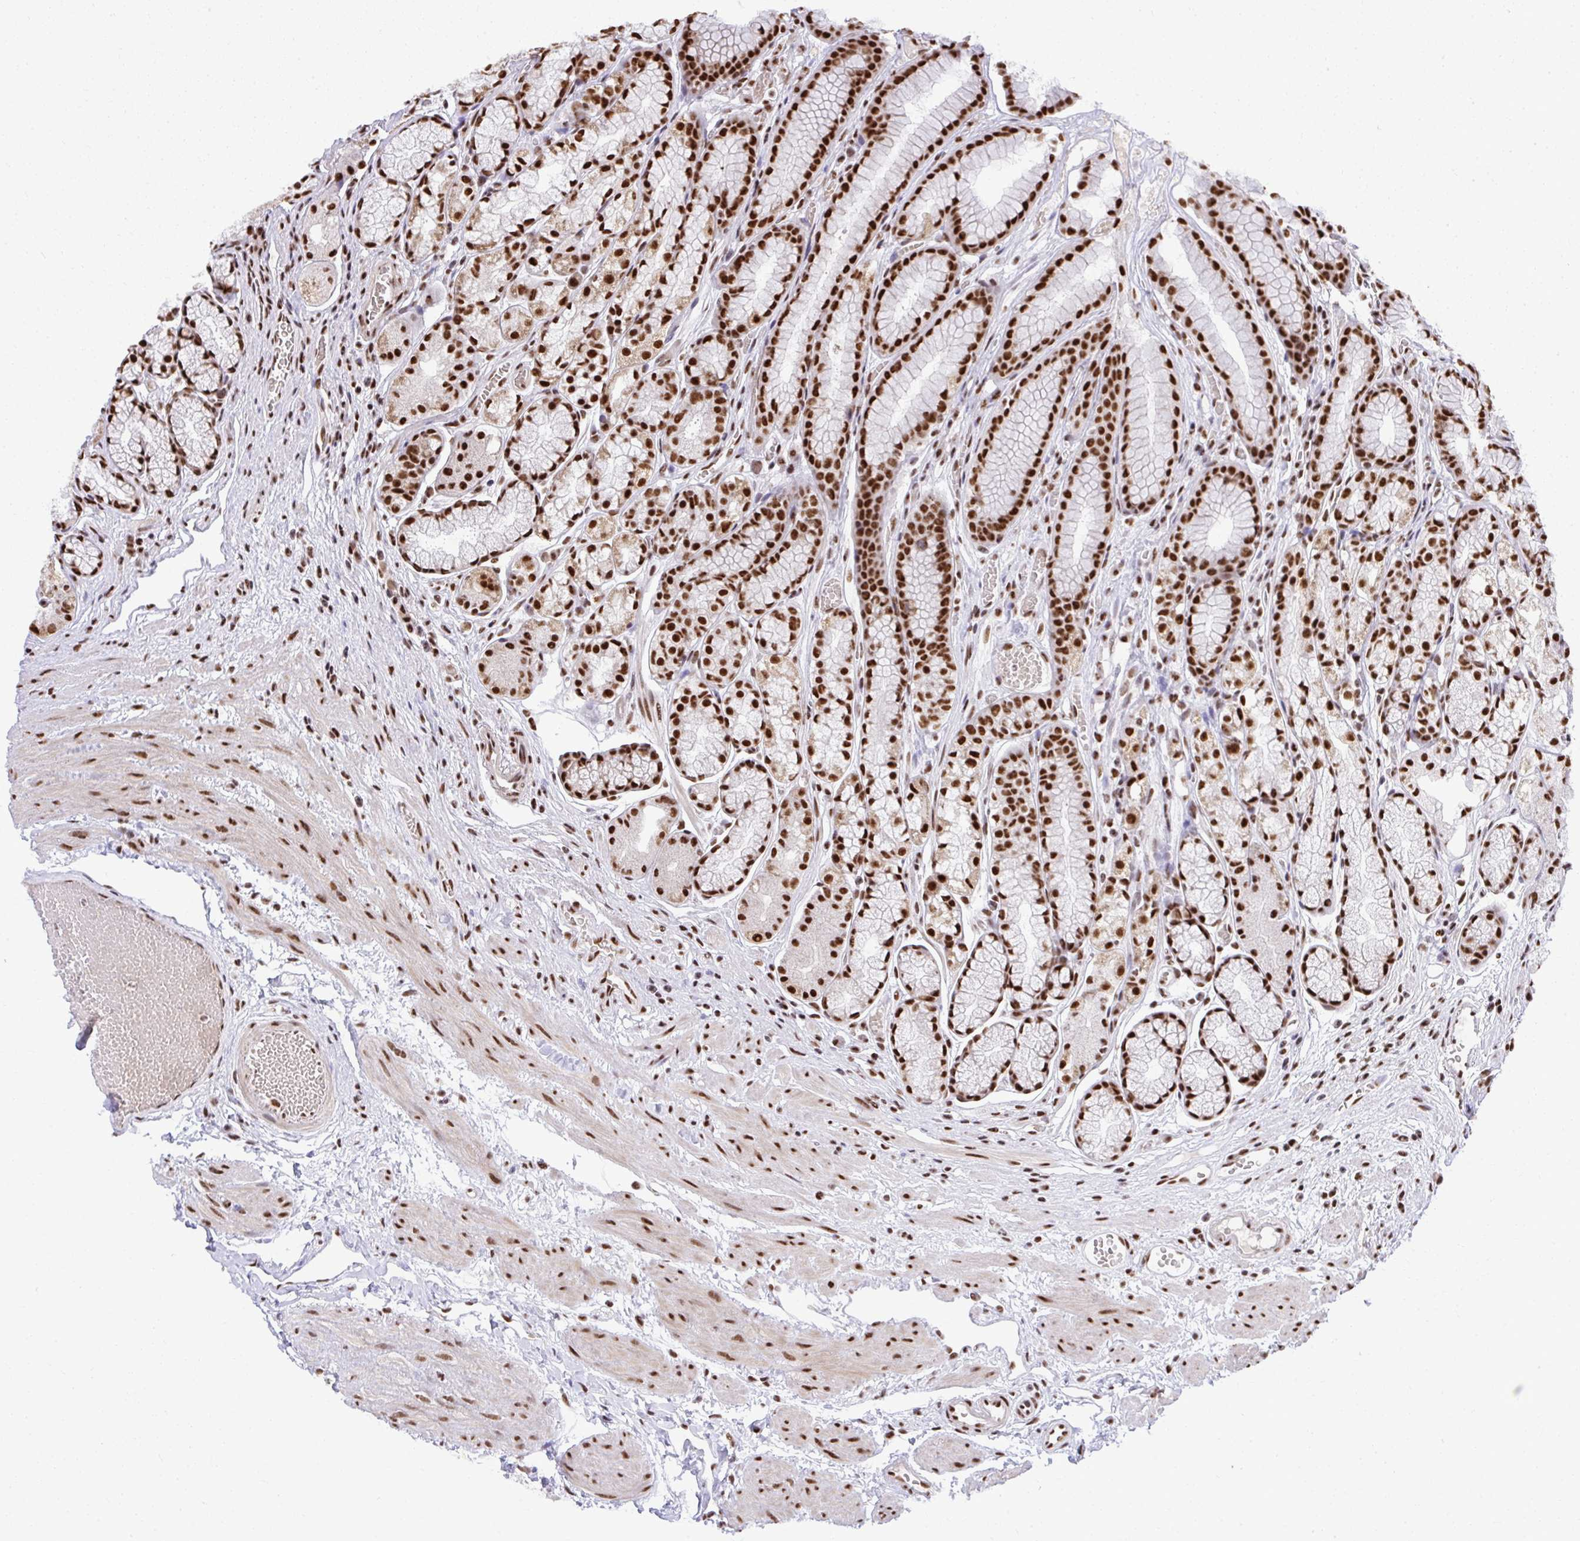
{"staining": {"intensity": "strong", "quantity": ">75%", "location": "nuclear"}, "tissue": "stomach", "cell_type": "Glandular cells", "image_type": "normal", "snomed": [{"axis": "morphology", "description": "Normal tissue, NOS"}, {"axis": "topography", "description": "Smooth muscle"}, {"axis": "topography", "description": "Stomach"}], "caption": "Immunohistochemical staining of normal stomach reveals >75% levels of strong nuclear protein expression in about >75% of glandular cells. (DAB IHC, brown staining for protein, blue staining for nuclei).", "gene": "PRPF19", "patient": {"sex": "male", "age": 70}}